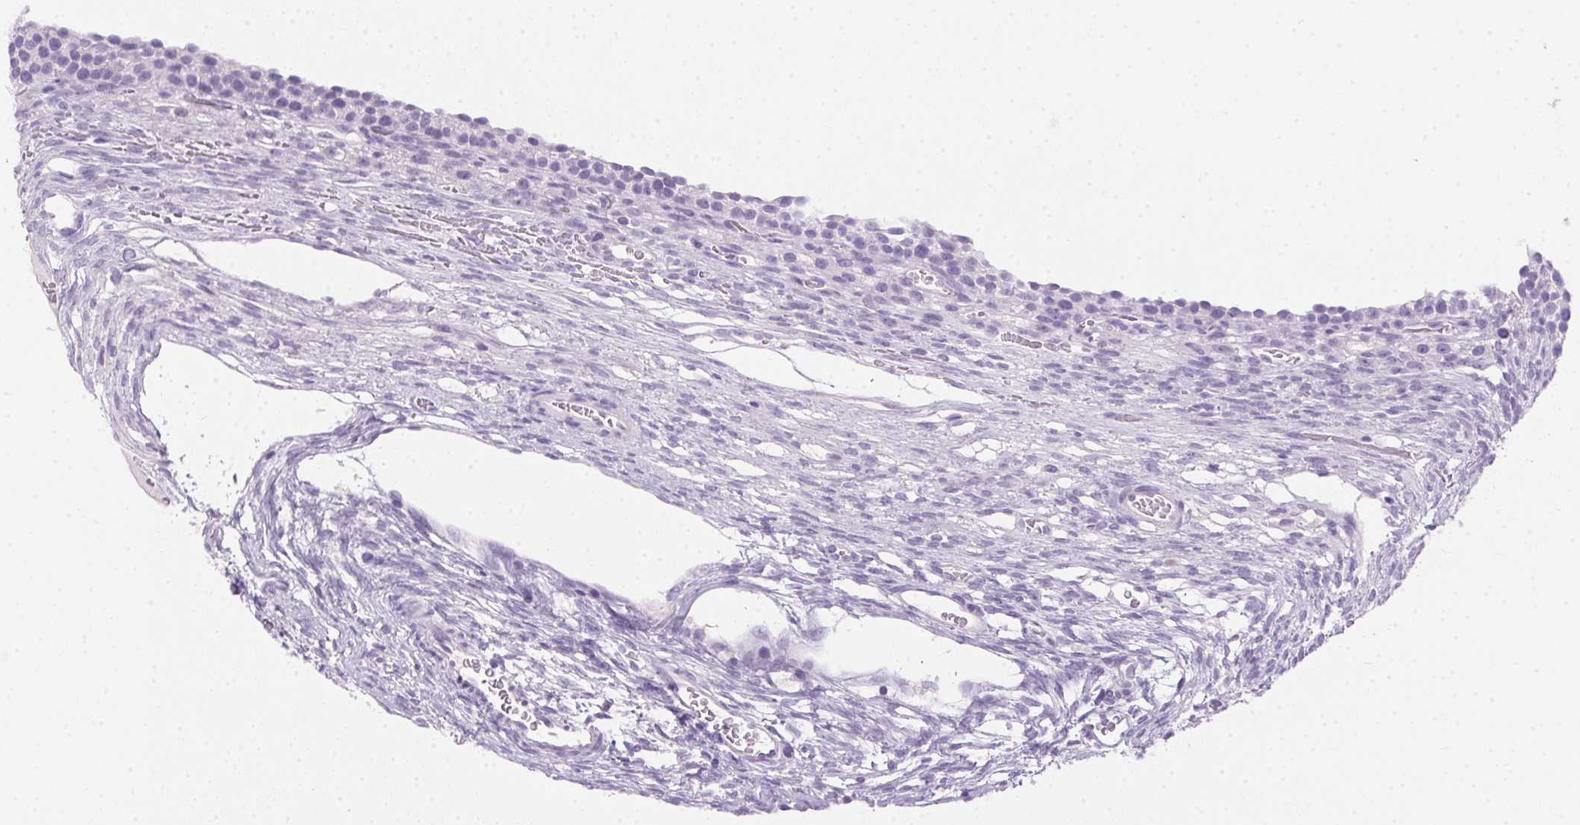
{"staining": {"intensity": "negative", "quantity": "none", "location": "none"}, "tissue": "ovary", "cell_type": "Ovarian stroma cells", "image_type": "normal", "snomed": [{"axis": "morphology", "description": "Normal tissue, NOS"}, {"axis": "topography", "description": "Ovary"}], "caption": "IHC of benign human ovary shows no staining in ovarian stroma cells.", "gene": "POPDC2", "patient": {"sex": "female", "age": 34}}